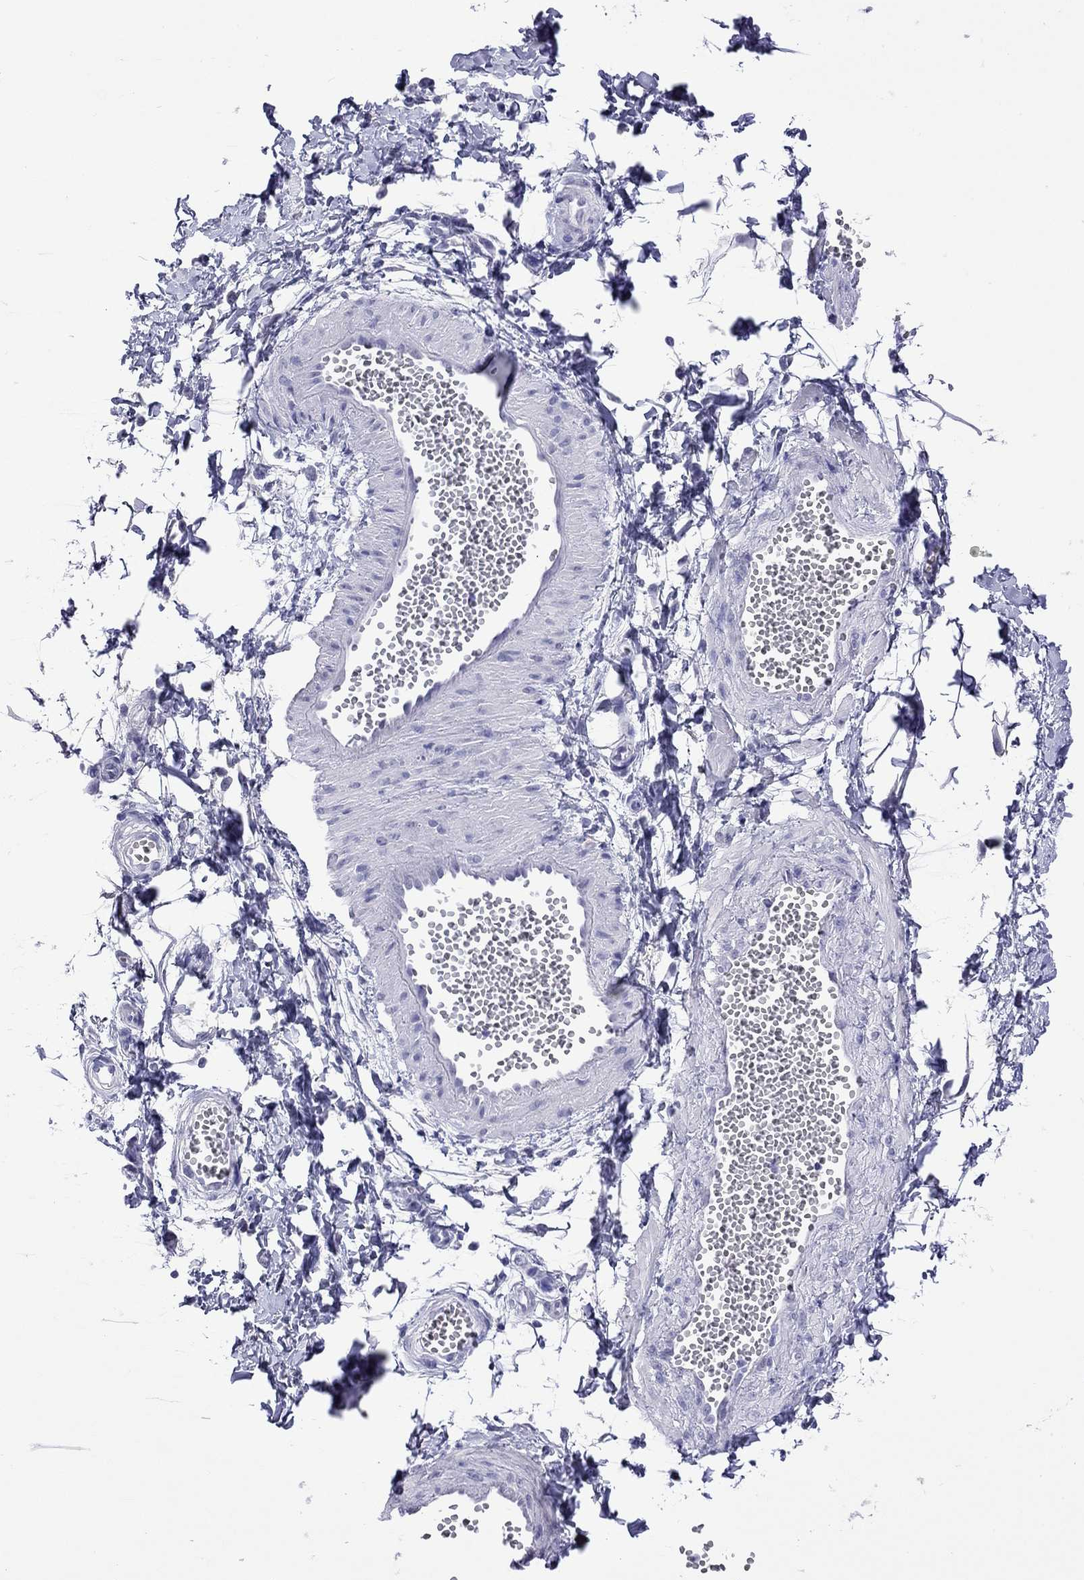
{"staining": {"intensity": "negative", "quantity": "none", "location": "none"}, "tissue": "adipose tissue", "cell_type": "Adipocytes", "image_type": "normal", "snomed": [{"axis": "morphology", "description": "Normal tissue, NOS"}, {"axis": "topography", "description": "Smooth muscle"}, {"axis": "topography", "description": "Peripheral nerve tissue"}], "caption": "An image of human adipose tissue is negative for staining in adipocytes. Nuclei are stained in blue.", "gene": "SLC30A8", "patient": {"sex": "male", "age": 22}}